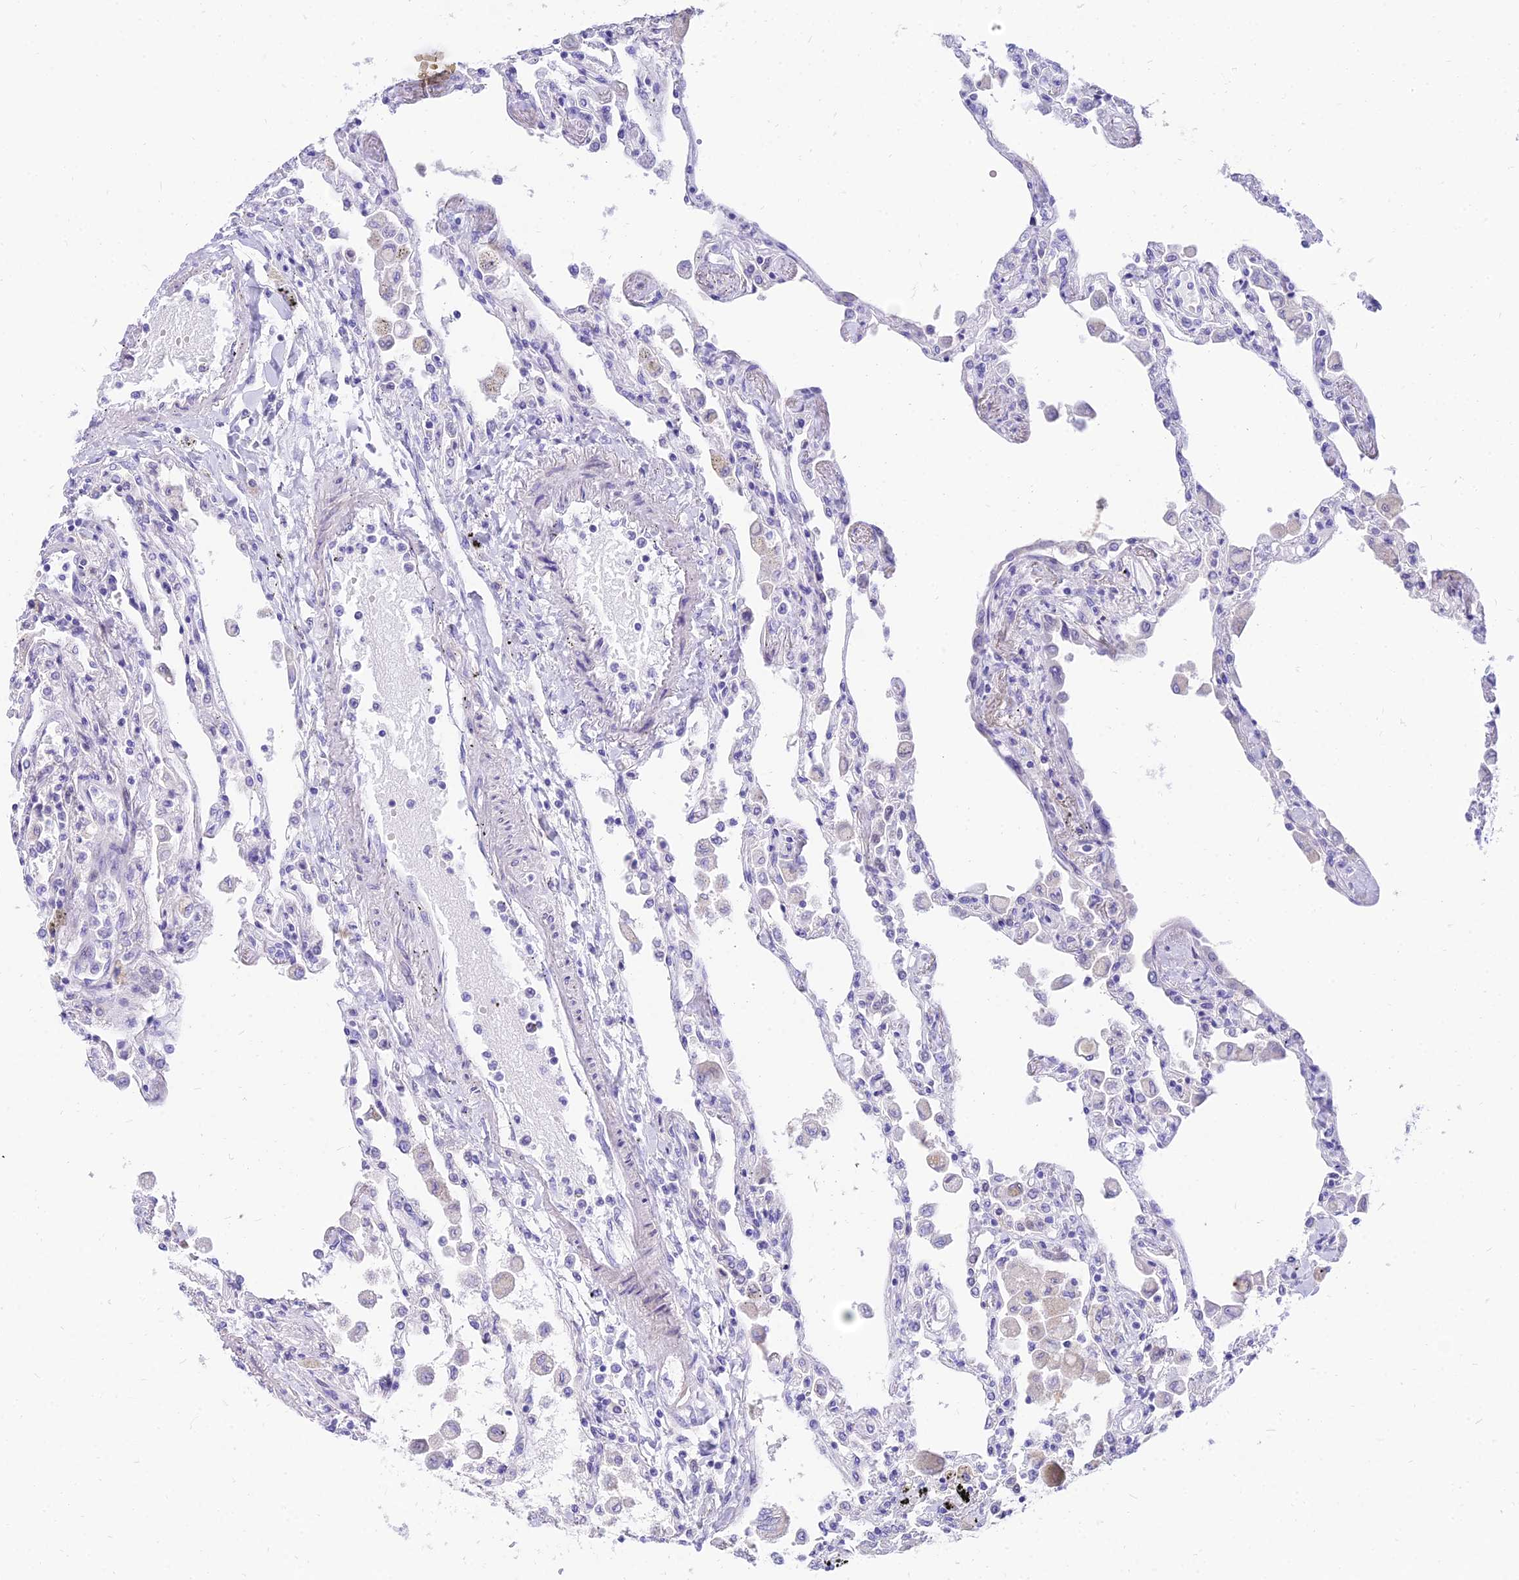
{"staining": {"intensity": "negative", "quantity": "none", "location": "none"}, "tissue": "lung", "cell_type": "Alveolar cells", "image_type": "normal", "snomed": [{"axis": "morphology", "description": "Normal tissue, NOS"}, {"axis": "topography", "description": "Bronchus"}, {"axis": "topography", "description": "Lung"}], "caption": "This is an immunohistochemistry photomicrograph of benign human lung. There is no staining in alveolar cells.", "gene": "TAC3", "patient": {"sex": "female", "age": 49}}